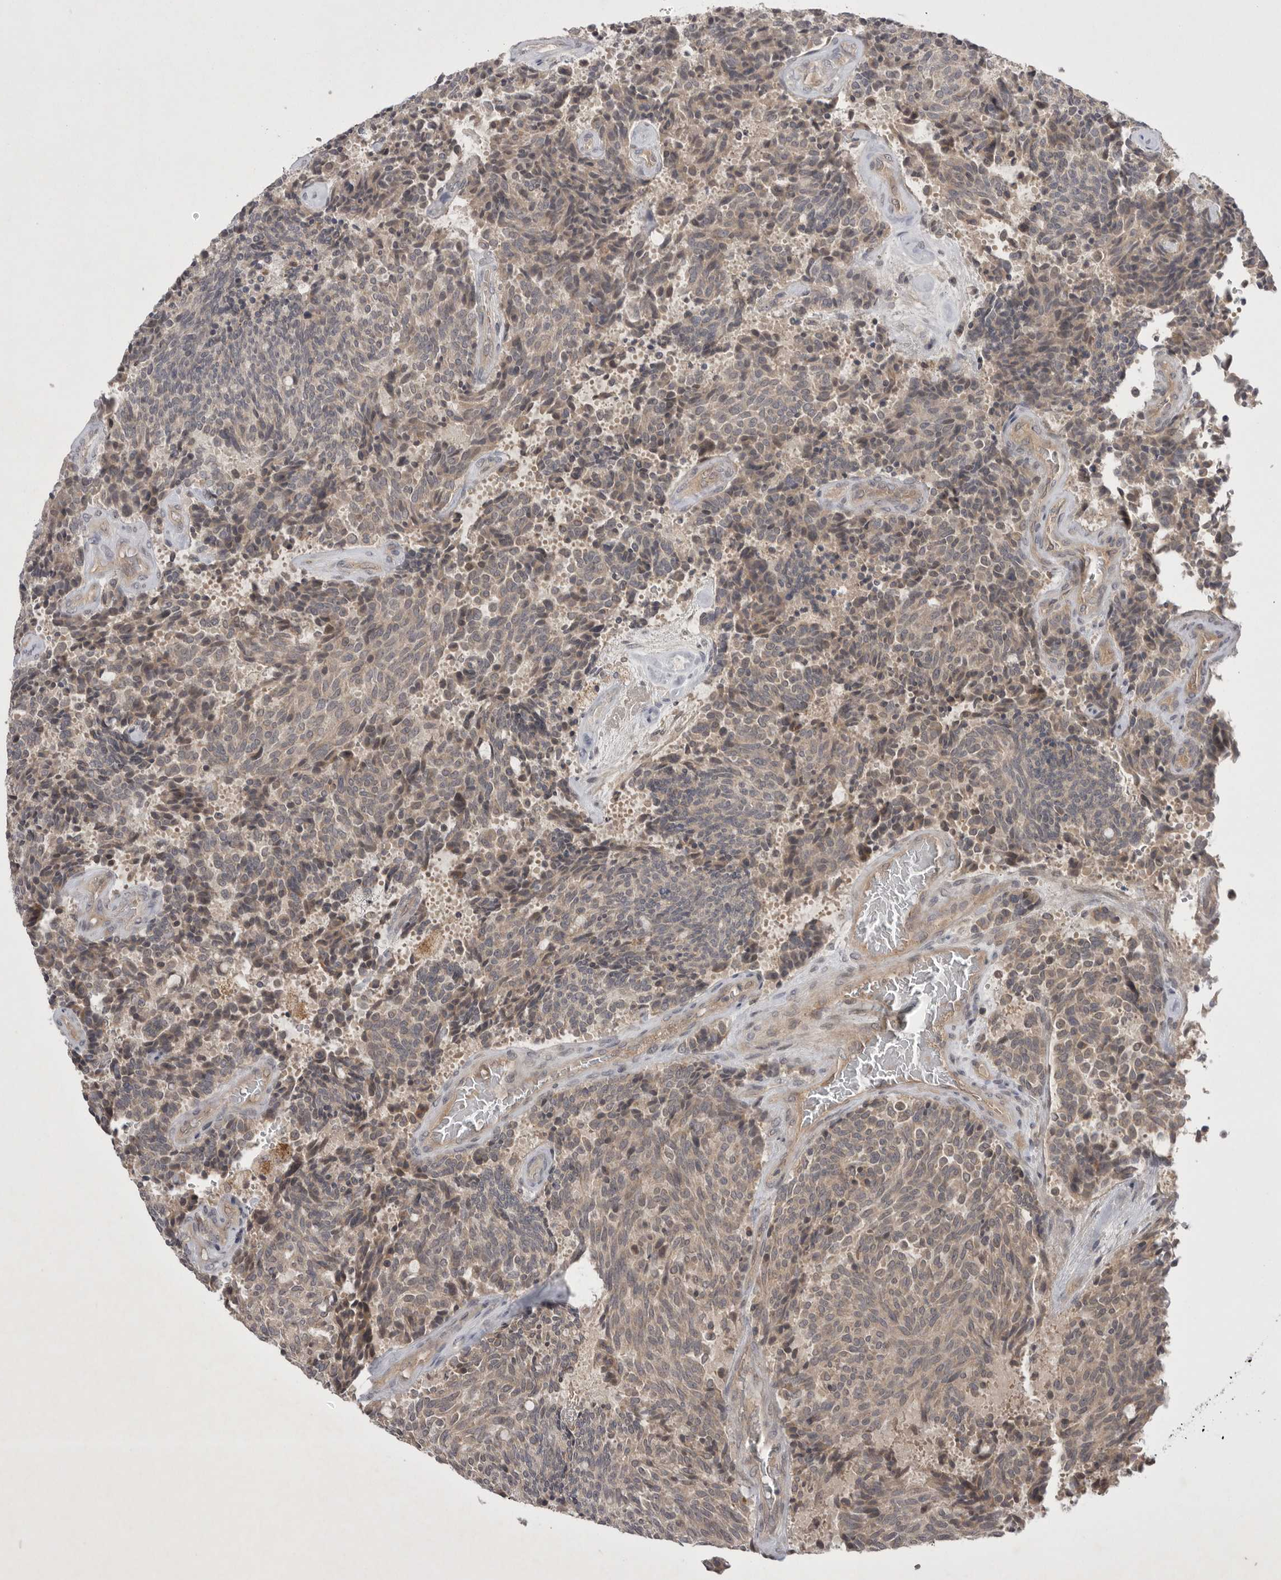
{"staining": {"intensity": "weak", "quantity": "25%-75%", "location": "cytoplasmic/membranous"}, "tissue": "carcinoid", "cell_type": "Tumor cells", "image_type": "cancer", "snomed": [{"axis": "morphology", "description": "Carcinoid, malignant, NOS"}, {"axis": "topography", "description": "Pancreas"}], "caption": "A high-resolution photomicrograph shows immunohistochemistry staining of malignant carcinoid, which demonstrates weak cytoplasmic/membranous staining in approximately 25%-75% of tumor cells.", "gene": "NRCAM", "patient": {"sex": "female", "age": 54}}